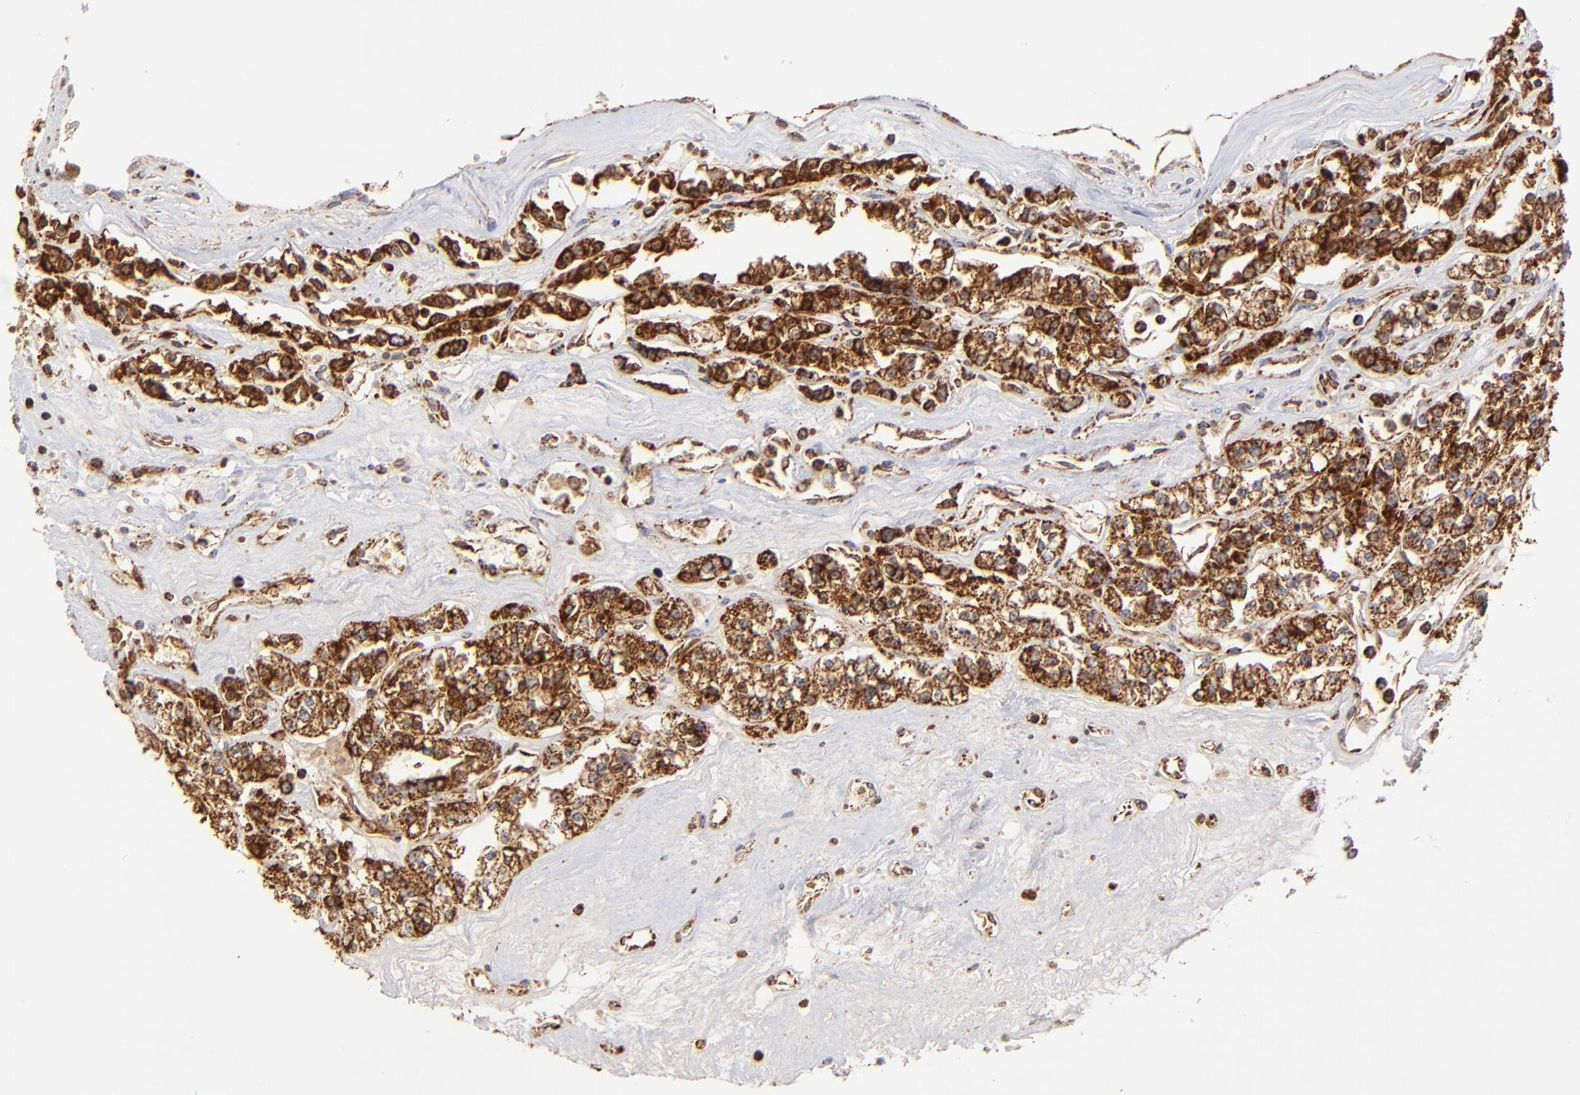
{"staining": {"intensity": "strong", "quantity": ">75%", "location": "cytoplasmic/membranous"}, "tissue": "renal cancer", "cell_type": "Tumor cells", "image_type": "cancer", "snomed": [{"axis": "morphology", "description": "Adenocarcinoma, NOS"}, {"axis": "topography", "description": "Kidney"}], "caption": "DAB (3,3'-diaminobenzidine) immunohistochemical staining of human renal cancer reveals strong cytoplasmic/membranous protein staining in approximately >75% of tumor cells.", "gene": "ECH1", "patient": {"sex": "female", "age": 76}}